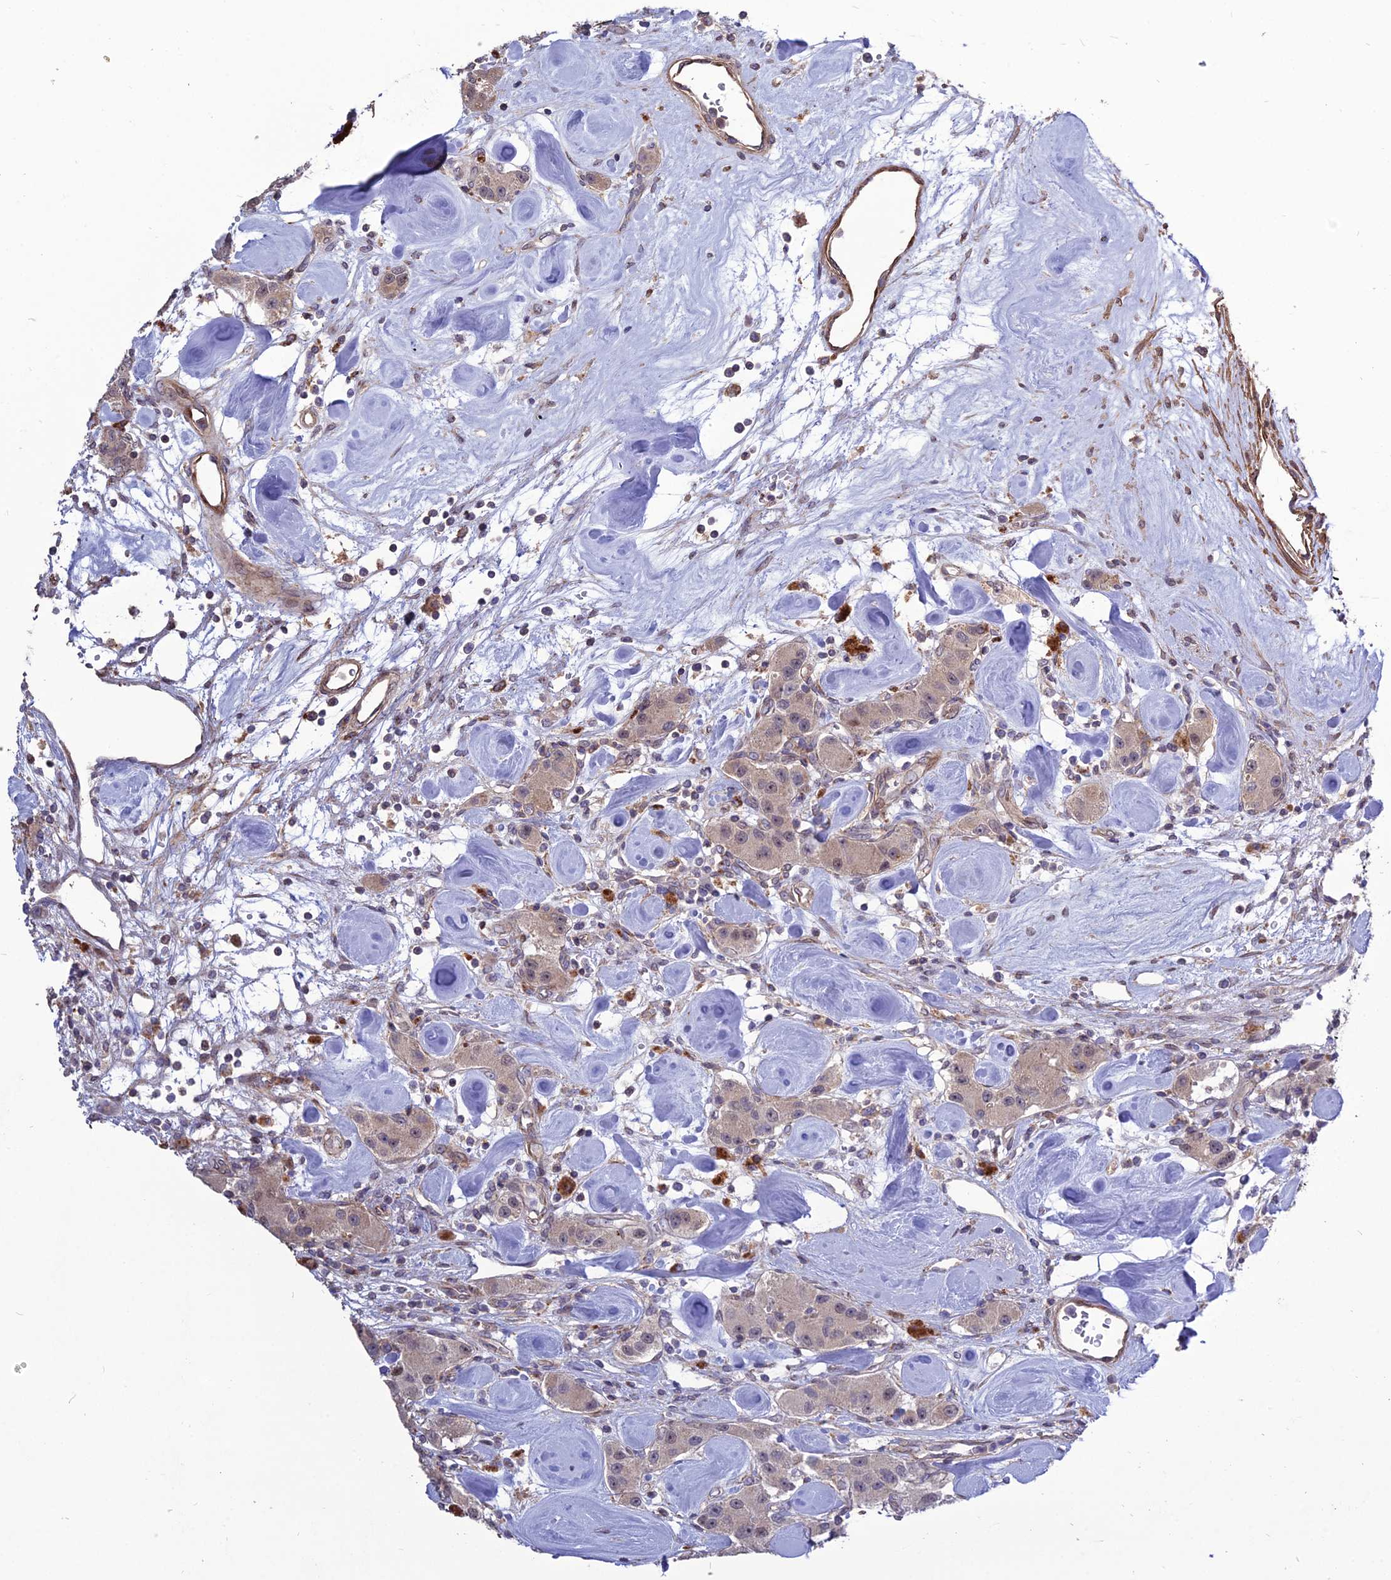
{"staining": {"intensity": "weak", "quantity": ">75%", "location": "cytoplasmic/membranous,nuclear"}, "tissue": "carcinoid", "cell_type": "Tumor cells", "image_type": "cancer", "snomed": [{"axis": "morphology", "description": "Carcinoid, malignant, NOS"}, {"axis": "topography", "description": "Pancreas"}], "caption": "Protein expression analysis of human carcinoid reveals weak cytoplasmic/membranous and nuclear staining in about >75% of tumor cells. Immunohistochemistry (ihc) stains the protein in brown and the nuclei are stained blue.", "gene": "TSPYL2", "patient": {"sex": "male", "age": 41}}